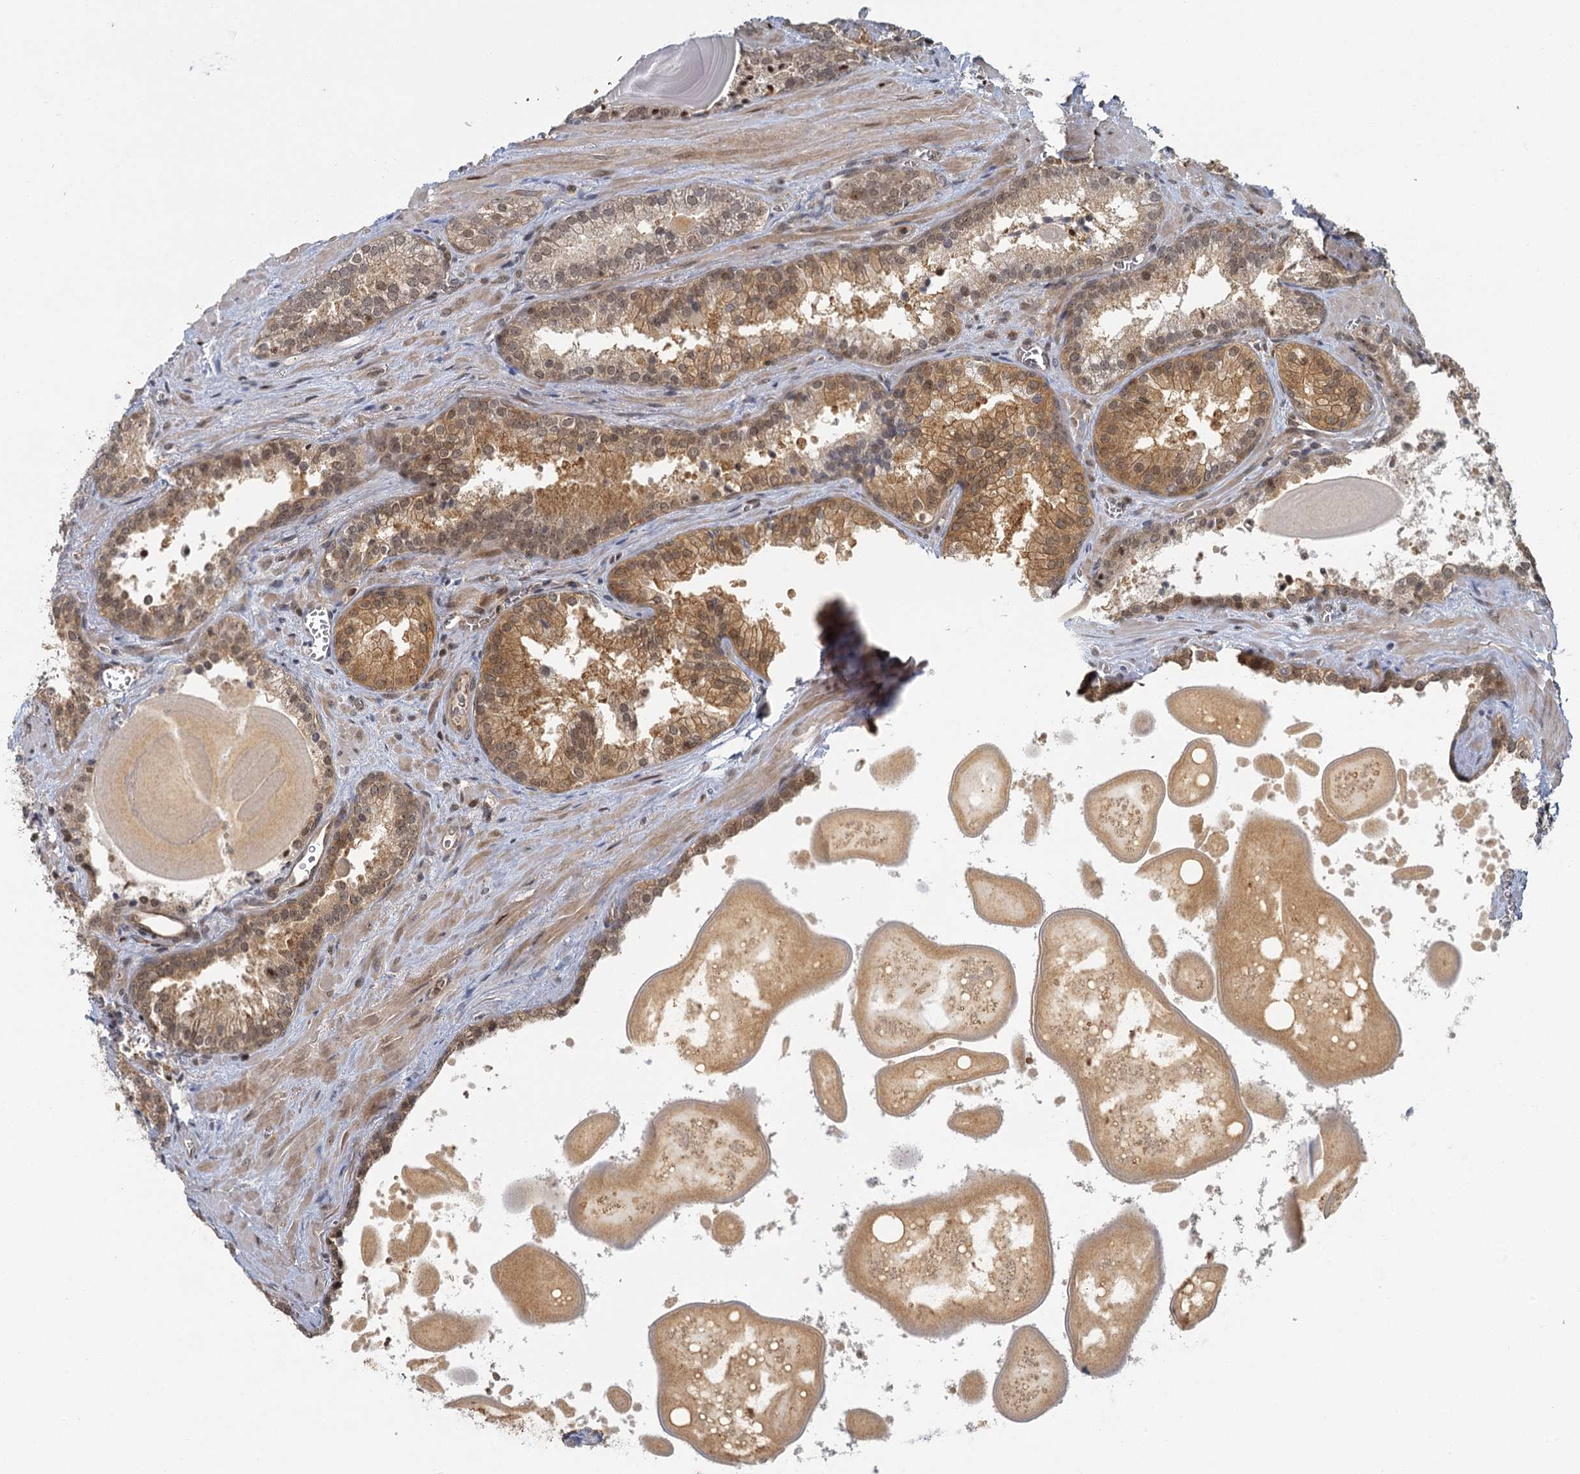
{"staining": {"intensity": "moderate", "quantity": ">75%", "location": "cytoplasmic/membranous,nuclear"}, "tissue": "prostate cancer", "cell_type": "Tumor cells", "image_type": "cancer", "snomed": [{"axis": "morphology", "description": "Adenocarcinoma, High grade"}, {"axis": "topography", "description": "Prostate"}], "caption": "Immunohistochemistry histopathology image of neoplastic tissue: prostate high-grade adenocarcinoma stained using IHC reveals medium levels of moderate protein expression localized specifically in the cytoplasmic/membranous and nuclear of tumor cells, appearing as a cytoplasmic/membranous and nuclear brown color.", "gene": "ZNF549", "patient": {"sex": "male", "age": 66}}